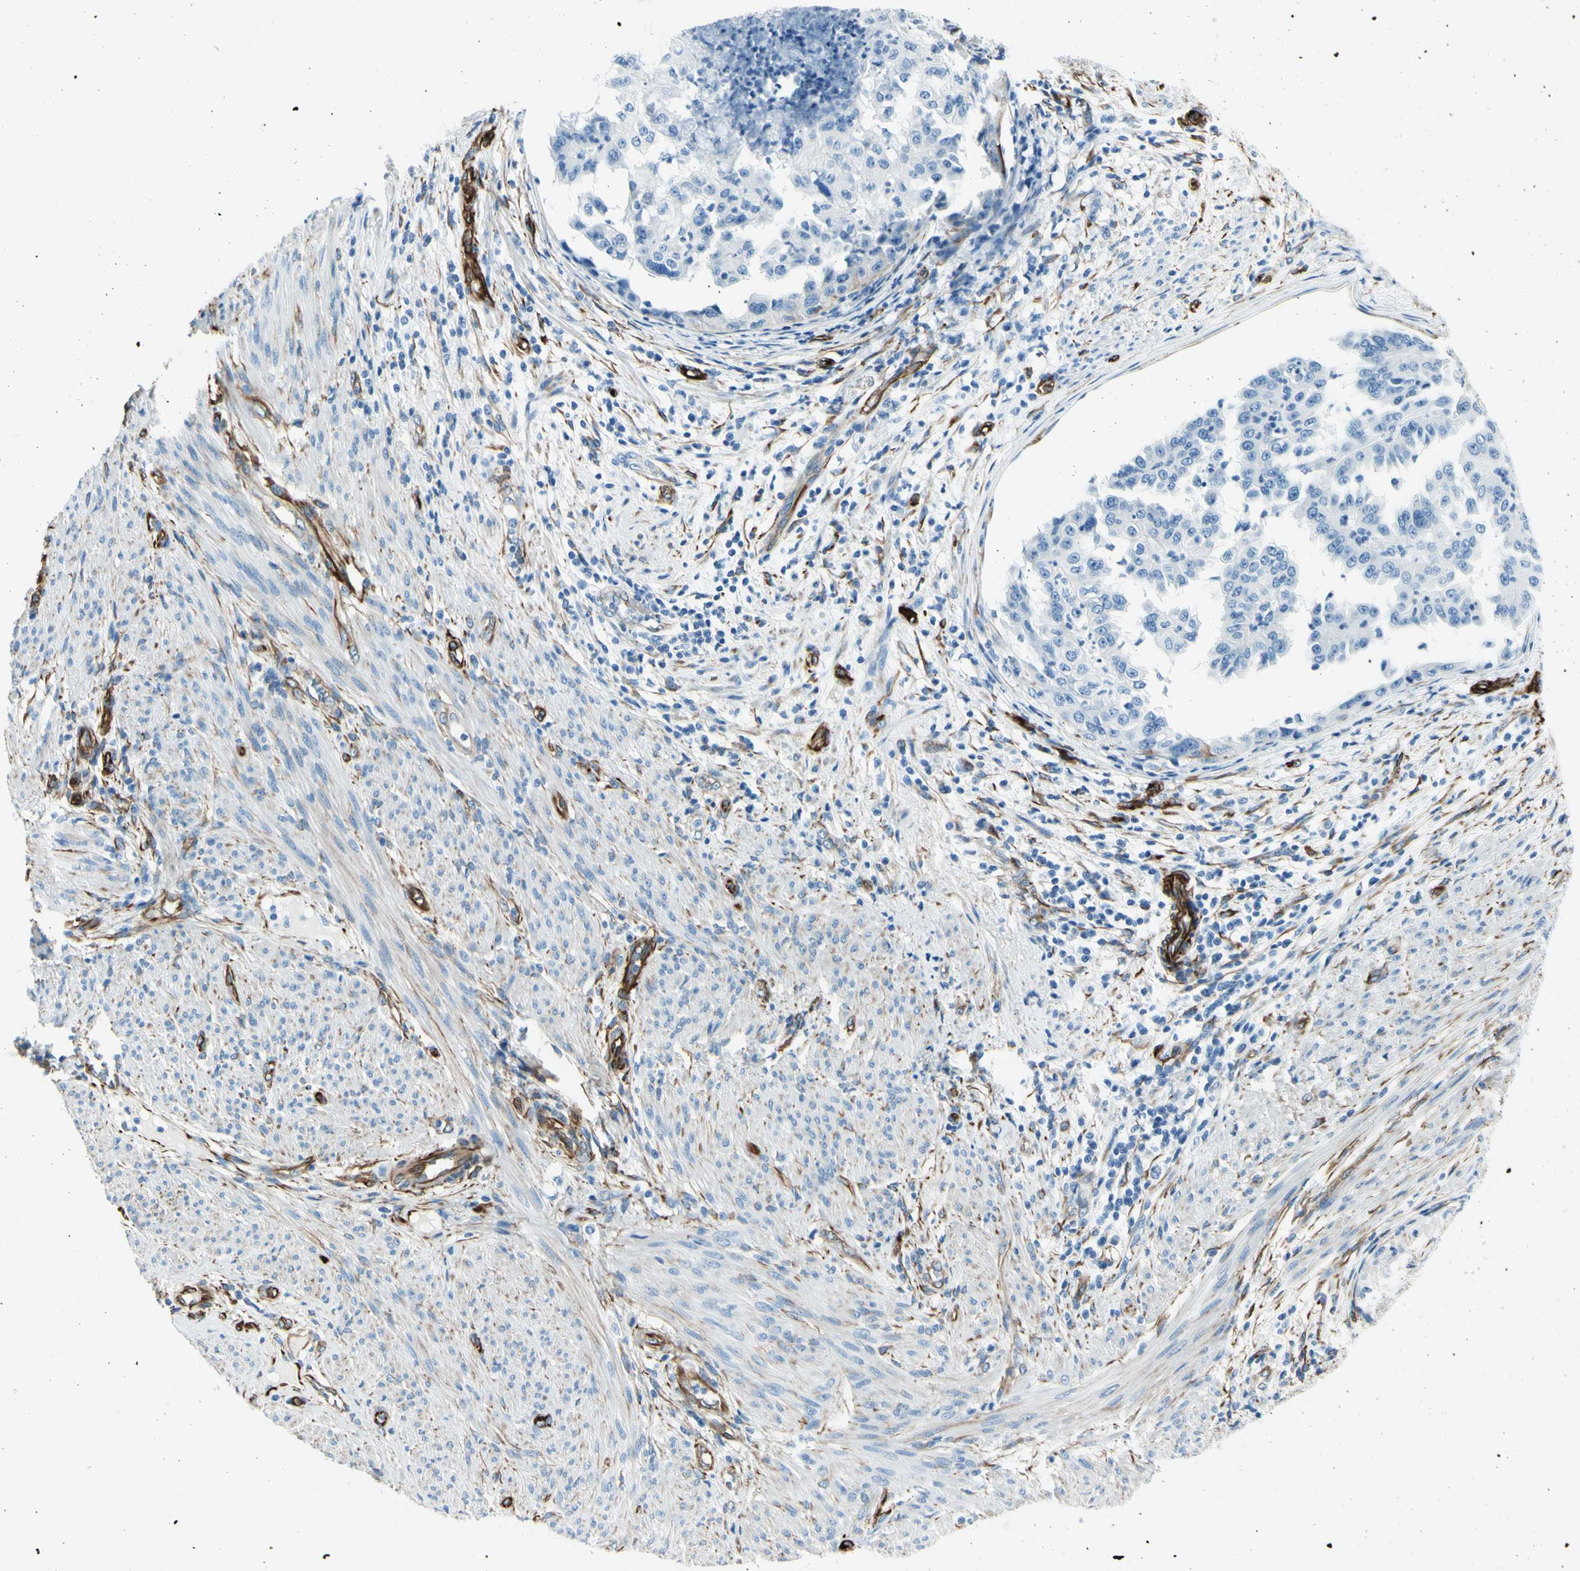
{"staining": {"intensity": "negative", "quantity": "none", "location": "none"}, "tissue": "endometrial cancer", "cell_type": "Tumor cells", "image_type": "cancer", "snomed": [{"axis": "morphology", "description": "Adenocarcinoma, NOS"}, {"axis": "topography", "description": "Endometrium"}], "caption": "DAB immunohistochemical staining of endometrial adenocarcinoma reveals no significant expression in tumor cells. (Brightfield microscopy of DAB IHC at high magnification).", "gene": "PTH2R", "patient": {"sex": "female", "age": 85}}